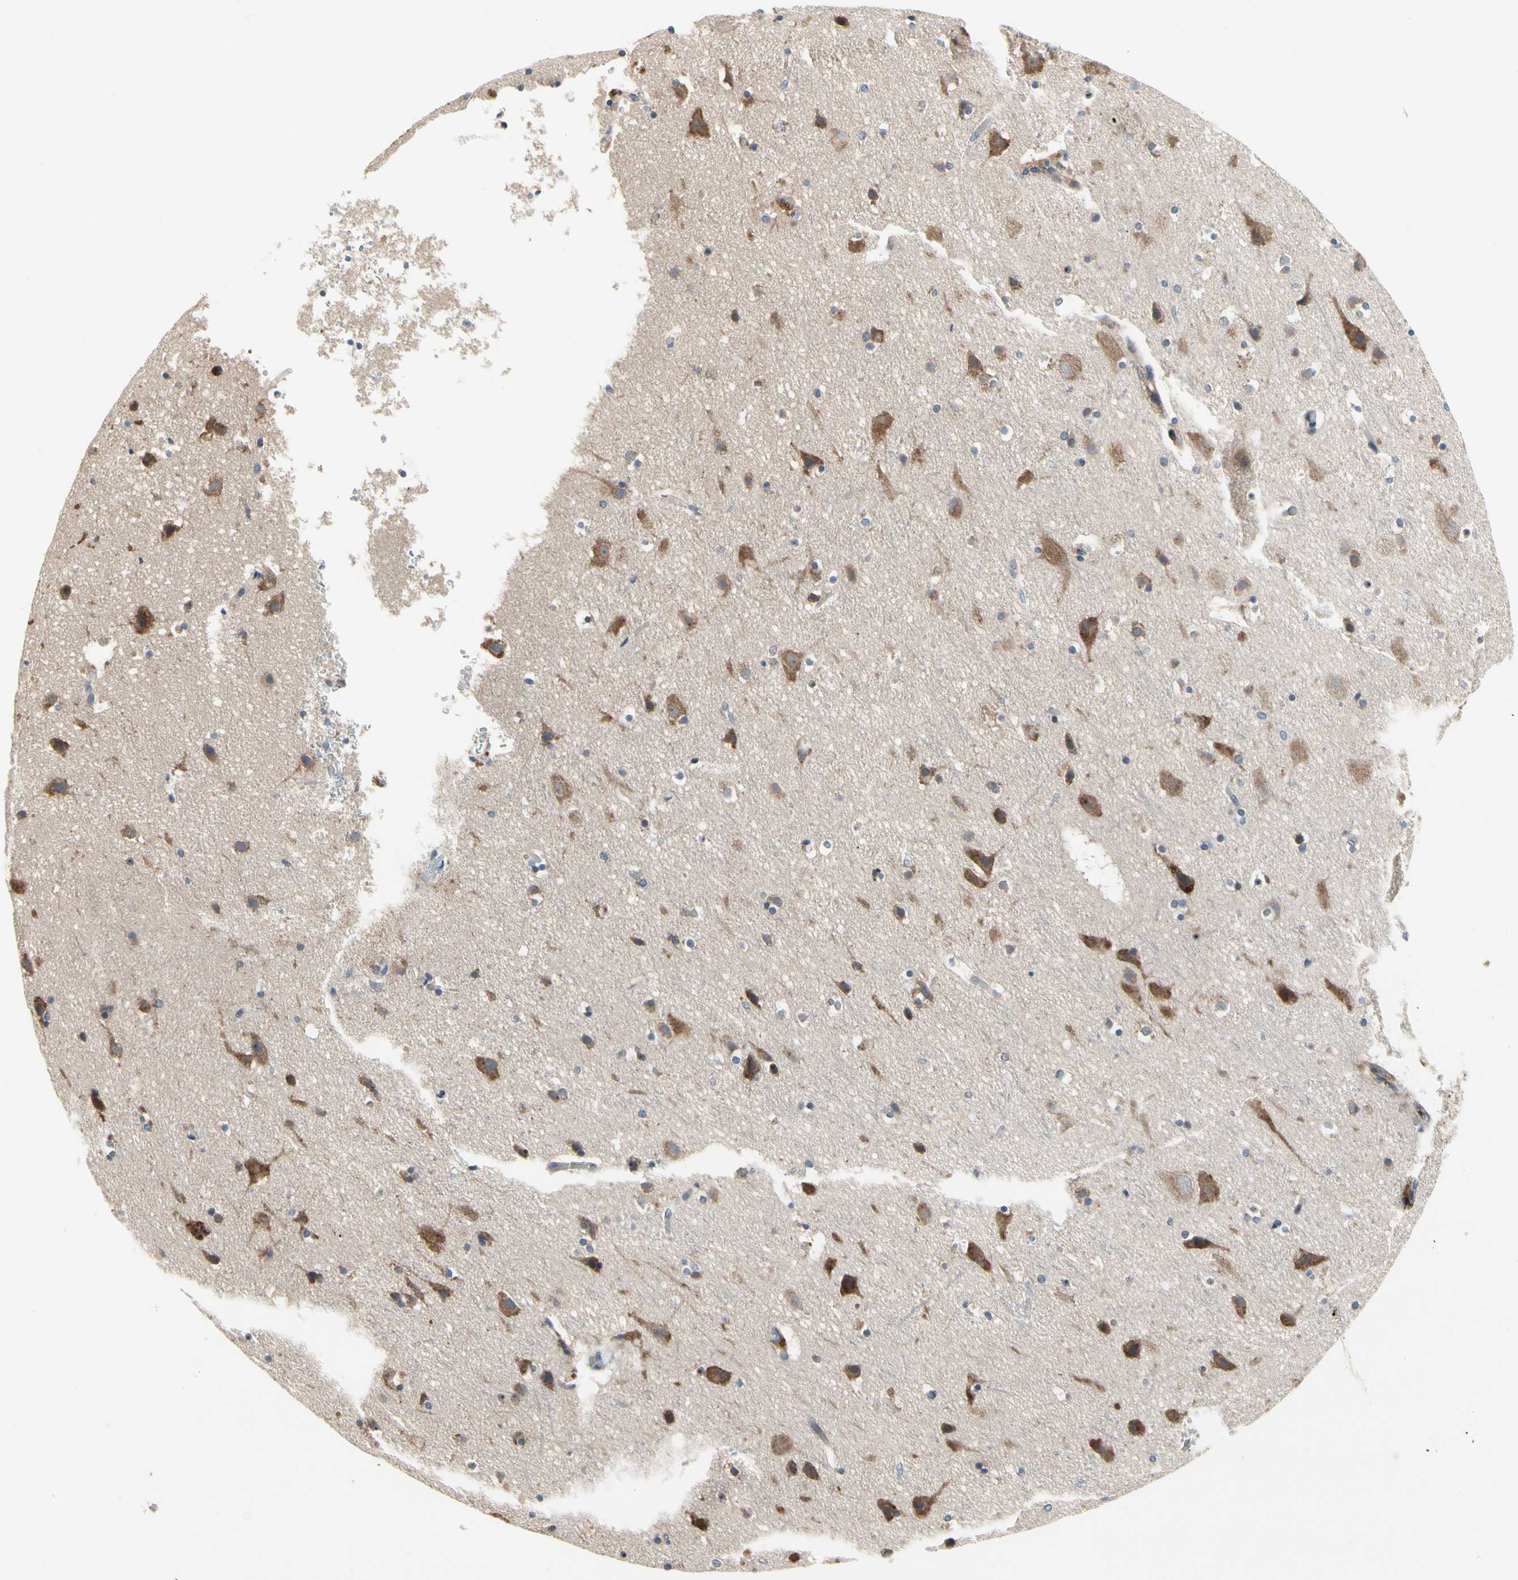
{"staining": {"intensity": "negative", "quantity": "none", "location": "none"}, "tissue": "cerebral cortex", "cell_type": "Endothelial cells", "image_type": "normal", "snomed": [{"axis": "morphology", "description": "Normal tissue, NOS"}, {"axis": "topography", "description": "Cerebral cortex"}], "caption": "A histopathology image of human cerebral cortex is negative for staining in endothelial cells. The staining was performed using DAB (3,3'-diaminobenzidine) to visualize the protein expression in brown, while the nuclei were stained in blue with hematoxylin (Magnification: 20x).", "gene": "MMEL1", "patient": {"sex": "male", "age": 45}}